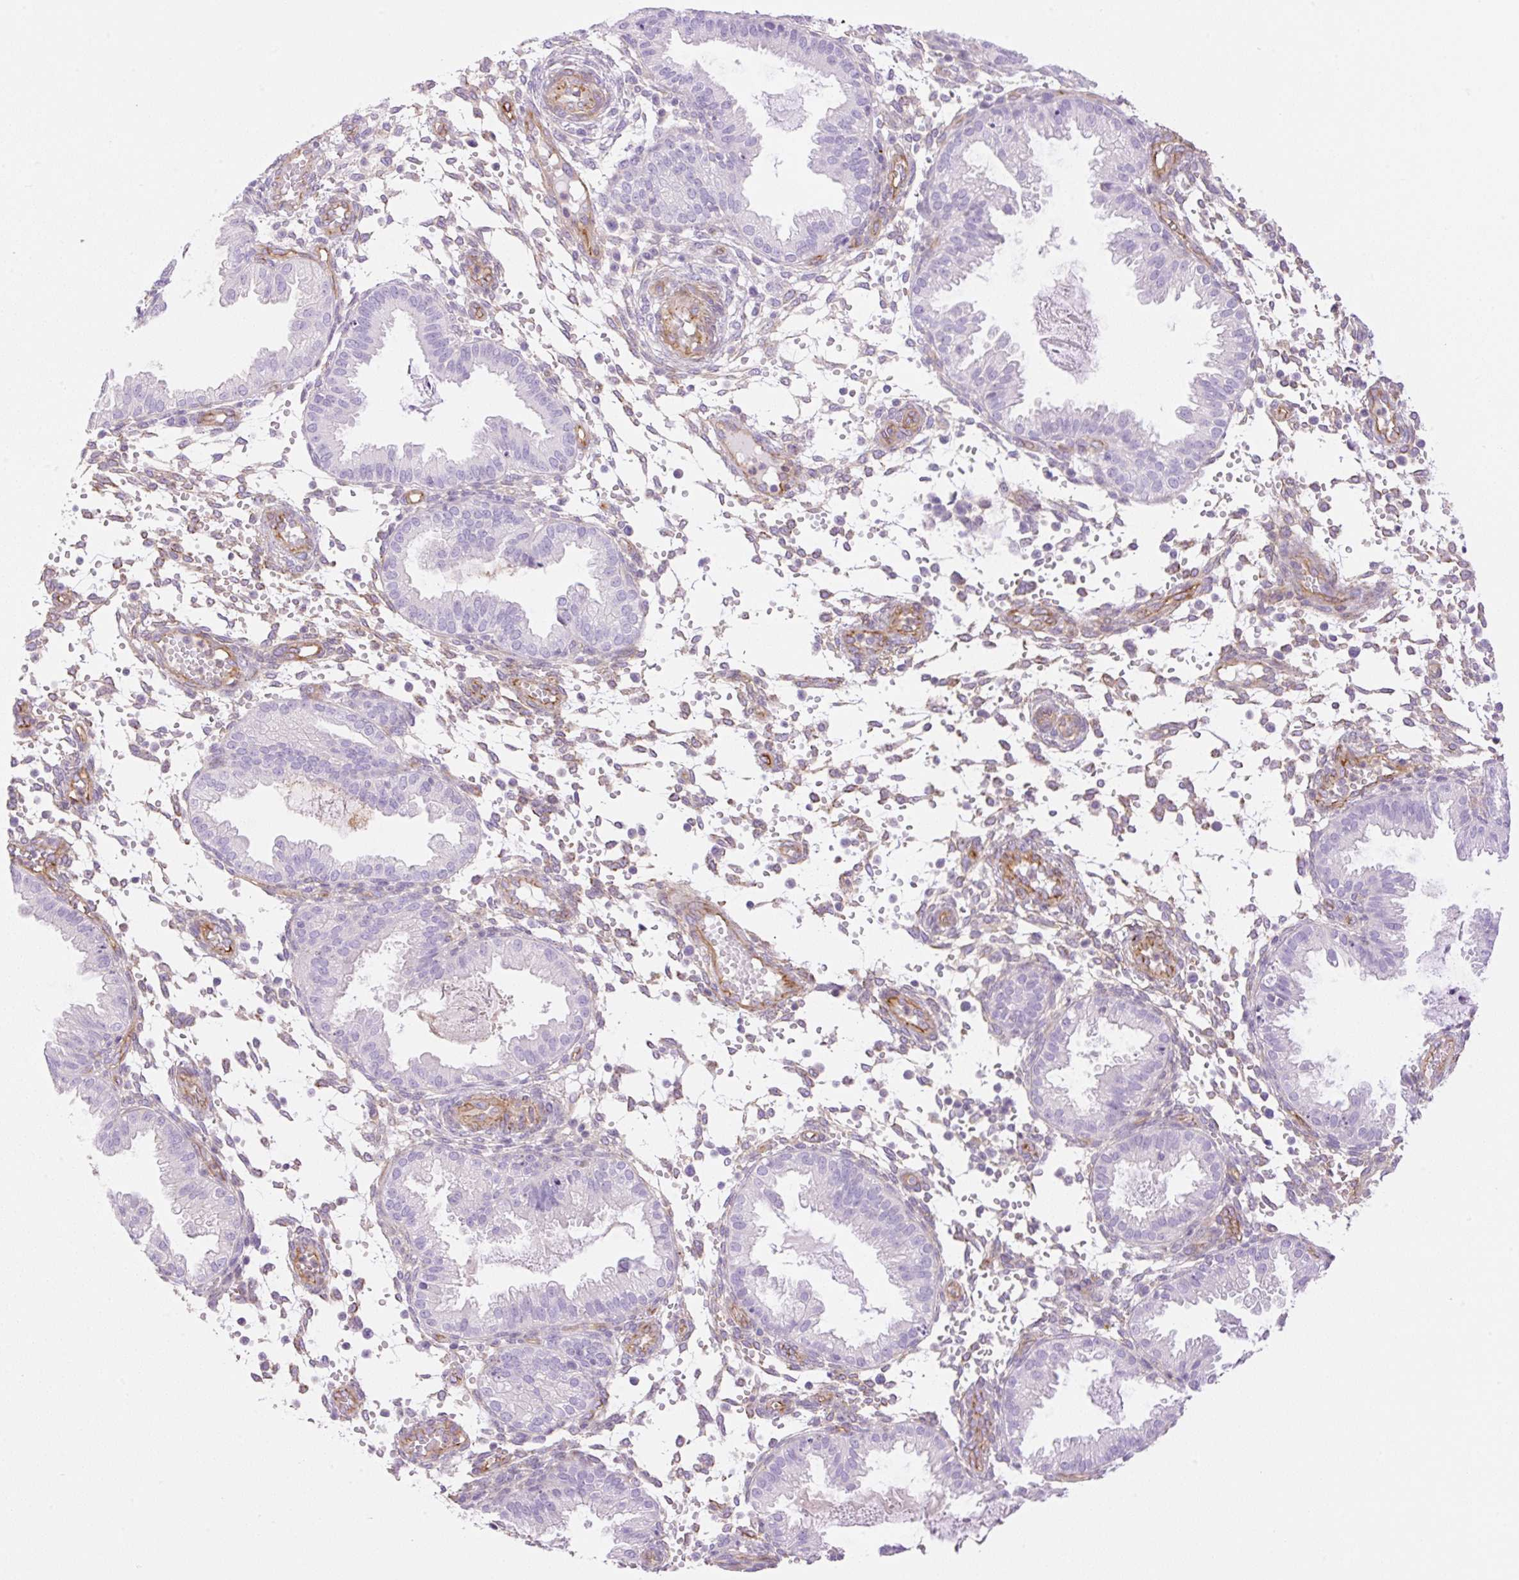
{"staining": {"intensity": "negative", "quantity": "none", "location": "none"}, "tissue": "endometrium", "cell_type": "Cells in endometrial stroma", "image_type": "normal", "snomed": [{"axis": "morphology", "description": "Normal tissue, NOS"}, {"axis": "topography", "description": "Endometrium"}], "caption": "Benign endometrium was stained to show a protein in brown. There is no significant expression in cells in endometrial stroma. (Brightfield microscopy of DAB immunohistochemistry (IHC) at high magnification).", "gene": "EHD1", "patient": {"sex": "female", "age": 33}}